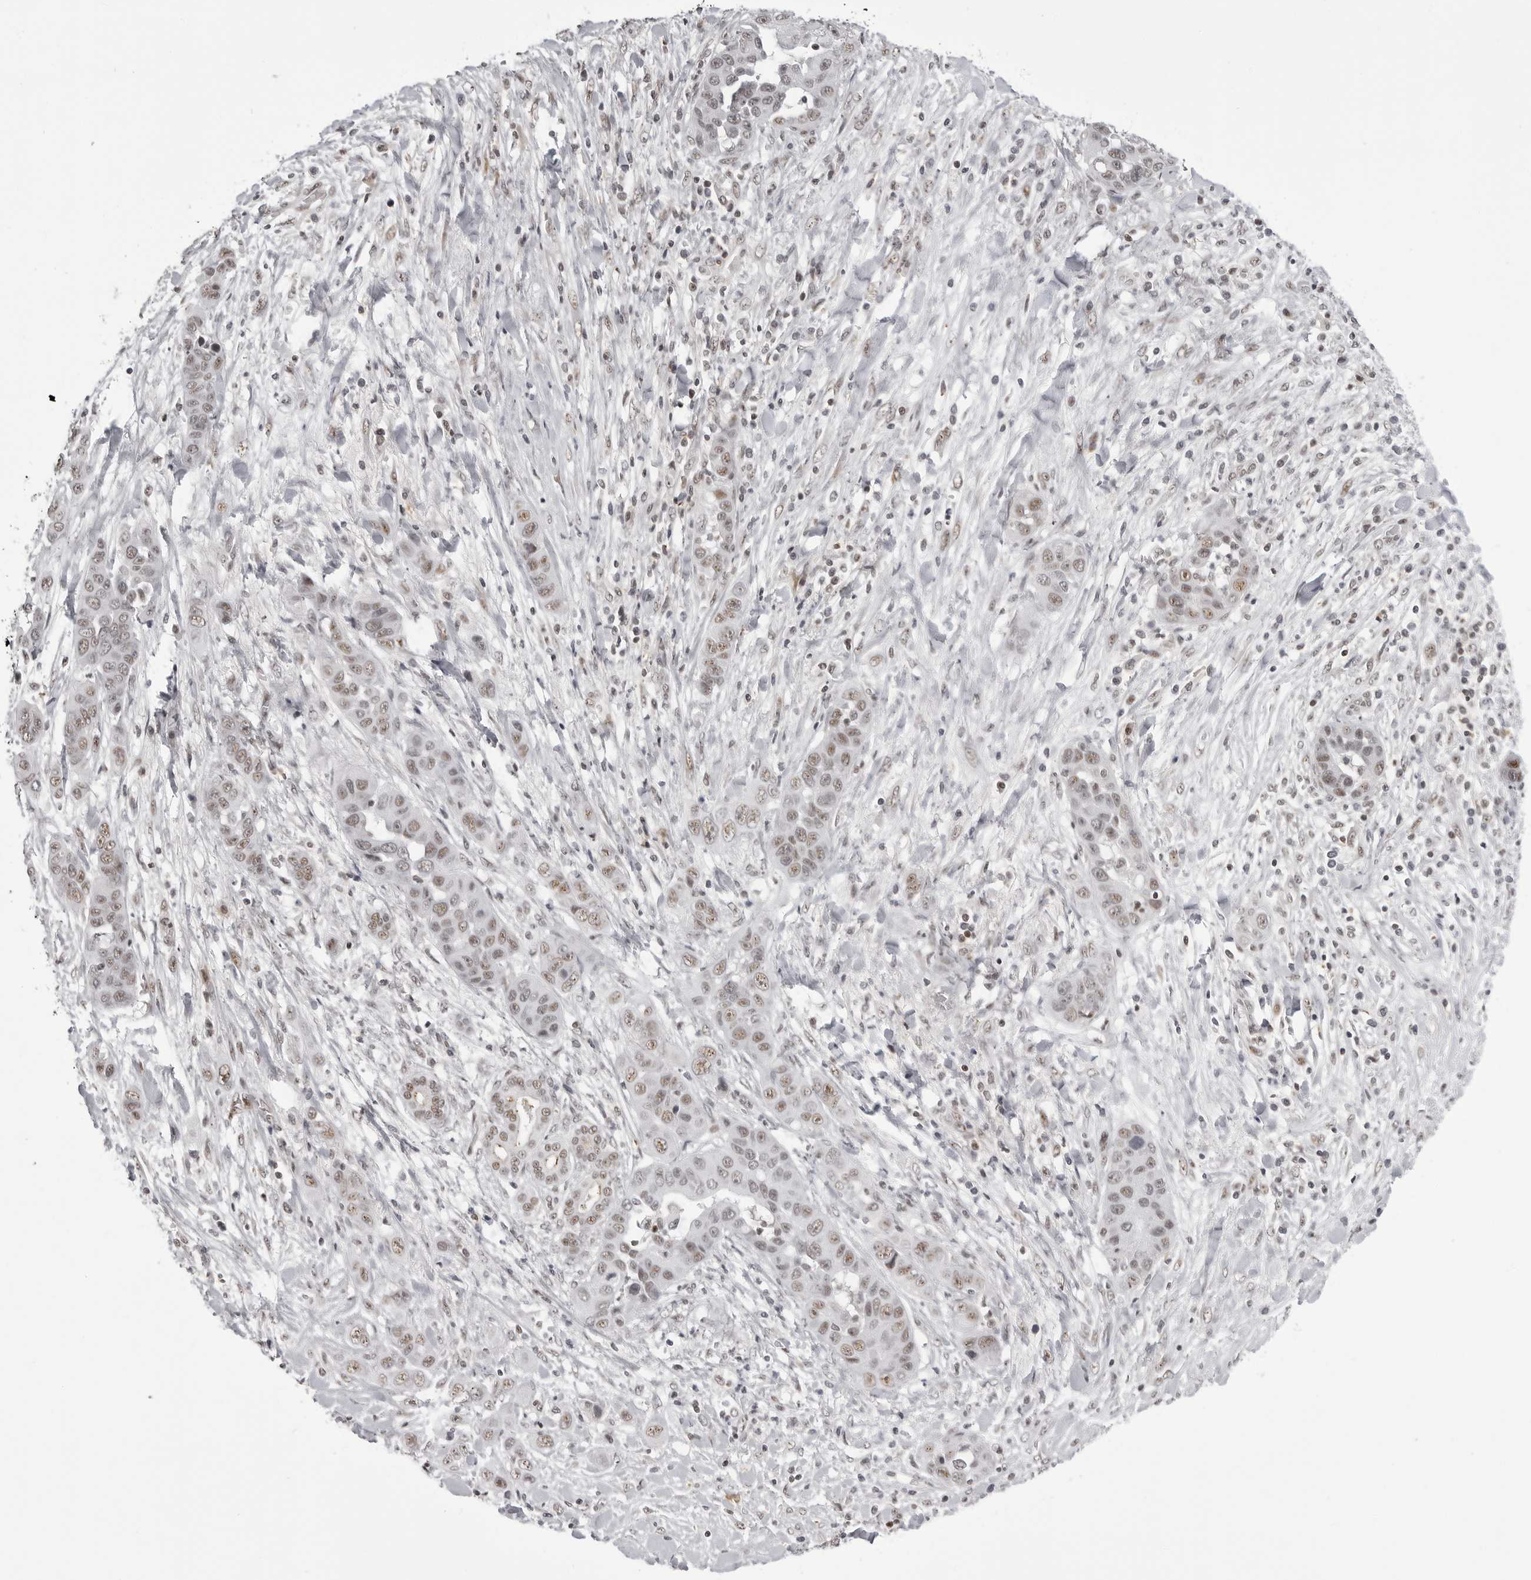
{"staining": {"intensity": "moderate", "quantity": "25%-75%", "location": "nuclear"}, "tissue": "liver cancer", "cell_type": "Tumor cells", "image_type": "cancer", "snomed": [{"axis": "morphology", "description": "Cholangiocarcinoma"}, {"axis": "topography", "description": "Liver"}], "caption": "A medium amount of moderate nuclear positivity is seen in approximately 25%-75% of tumor cells in cholangiocarcinoma (liver) tissue.", "gene": "WRAP53", "patient": {"sex": "female", "age": 52}}